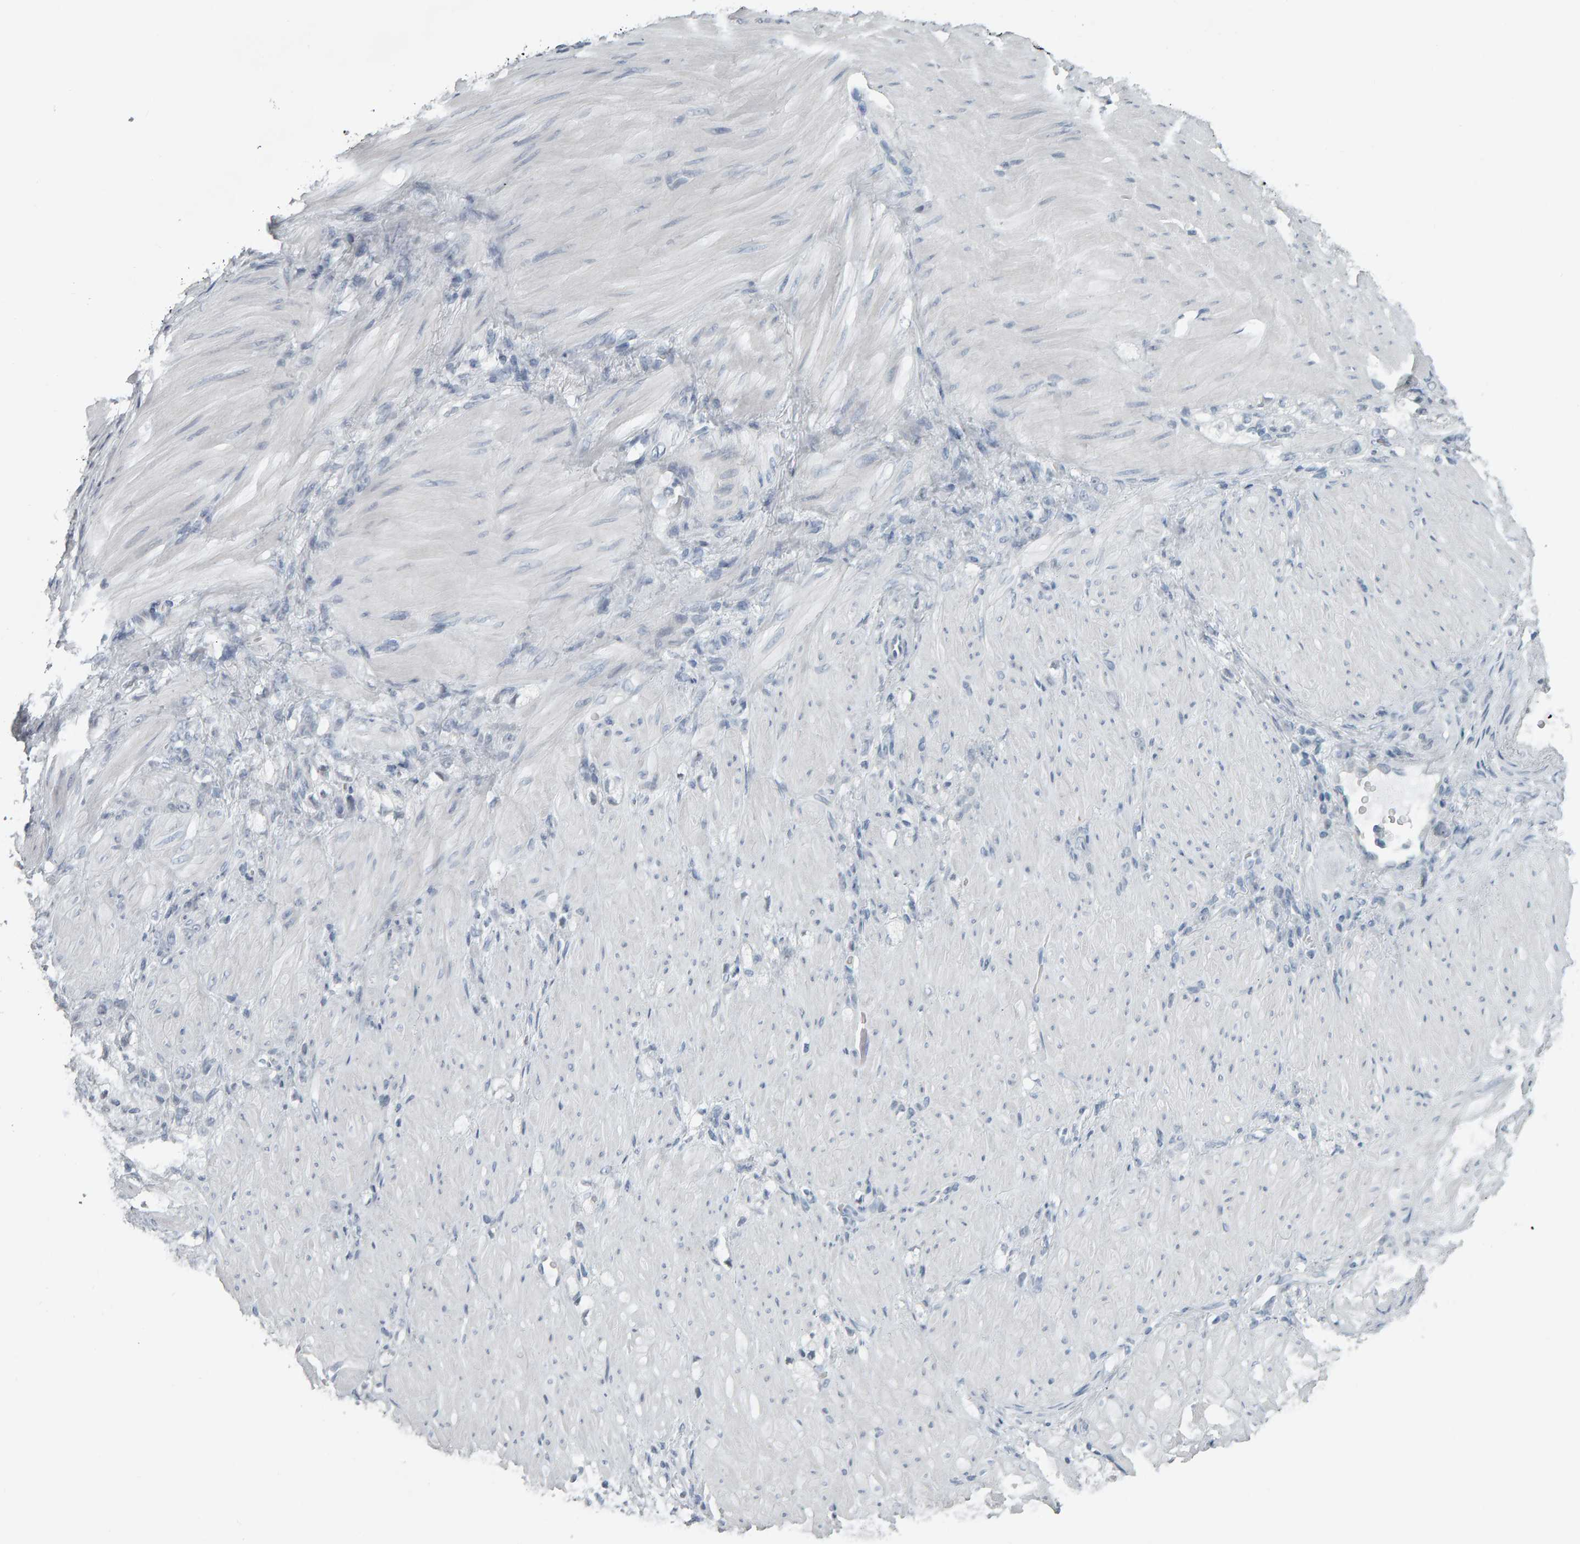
{"staining": {"intensity": "negative", "quantity": "none", "location": "none"}, "tissue": "stomach cancer", "cell_type": "Tumor cells", "image_type": "cancer", "snomed": [{"axis": "morphology", "description": "Normal tissue, NOS"}, {"axis": "morphology", "description": "Adenocarcinoma, NOS"}, {"axis": "topography", "description": "Stomach"}], "caption": "IHC of adenocarcinoma (stomach) demonstrates no expression in tumor cells.", "gene": "PYY", "patient": {"sex": "male", "age": 82}}